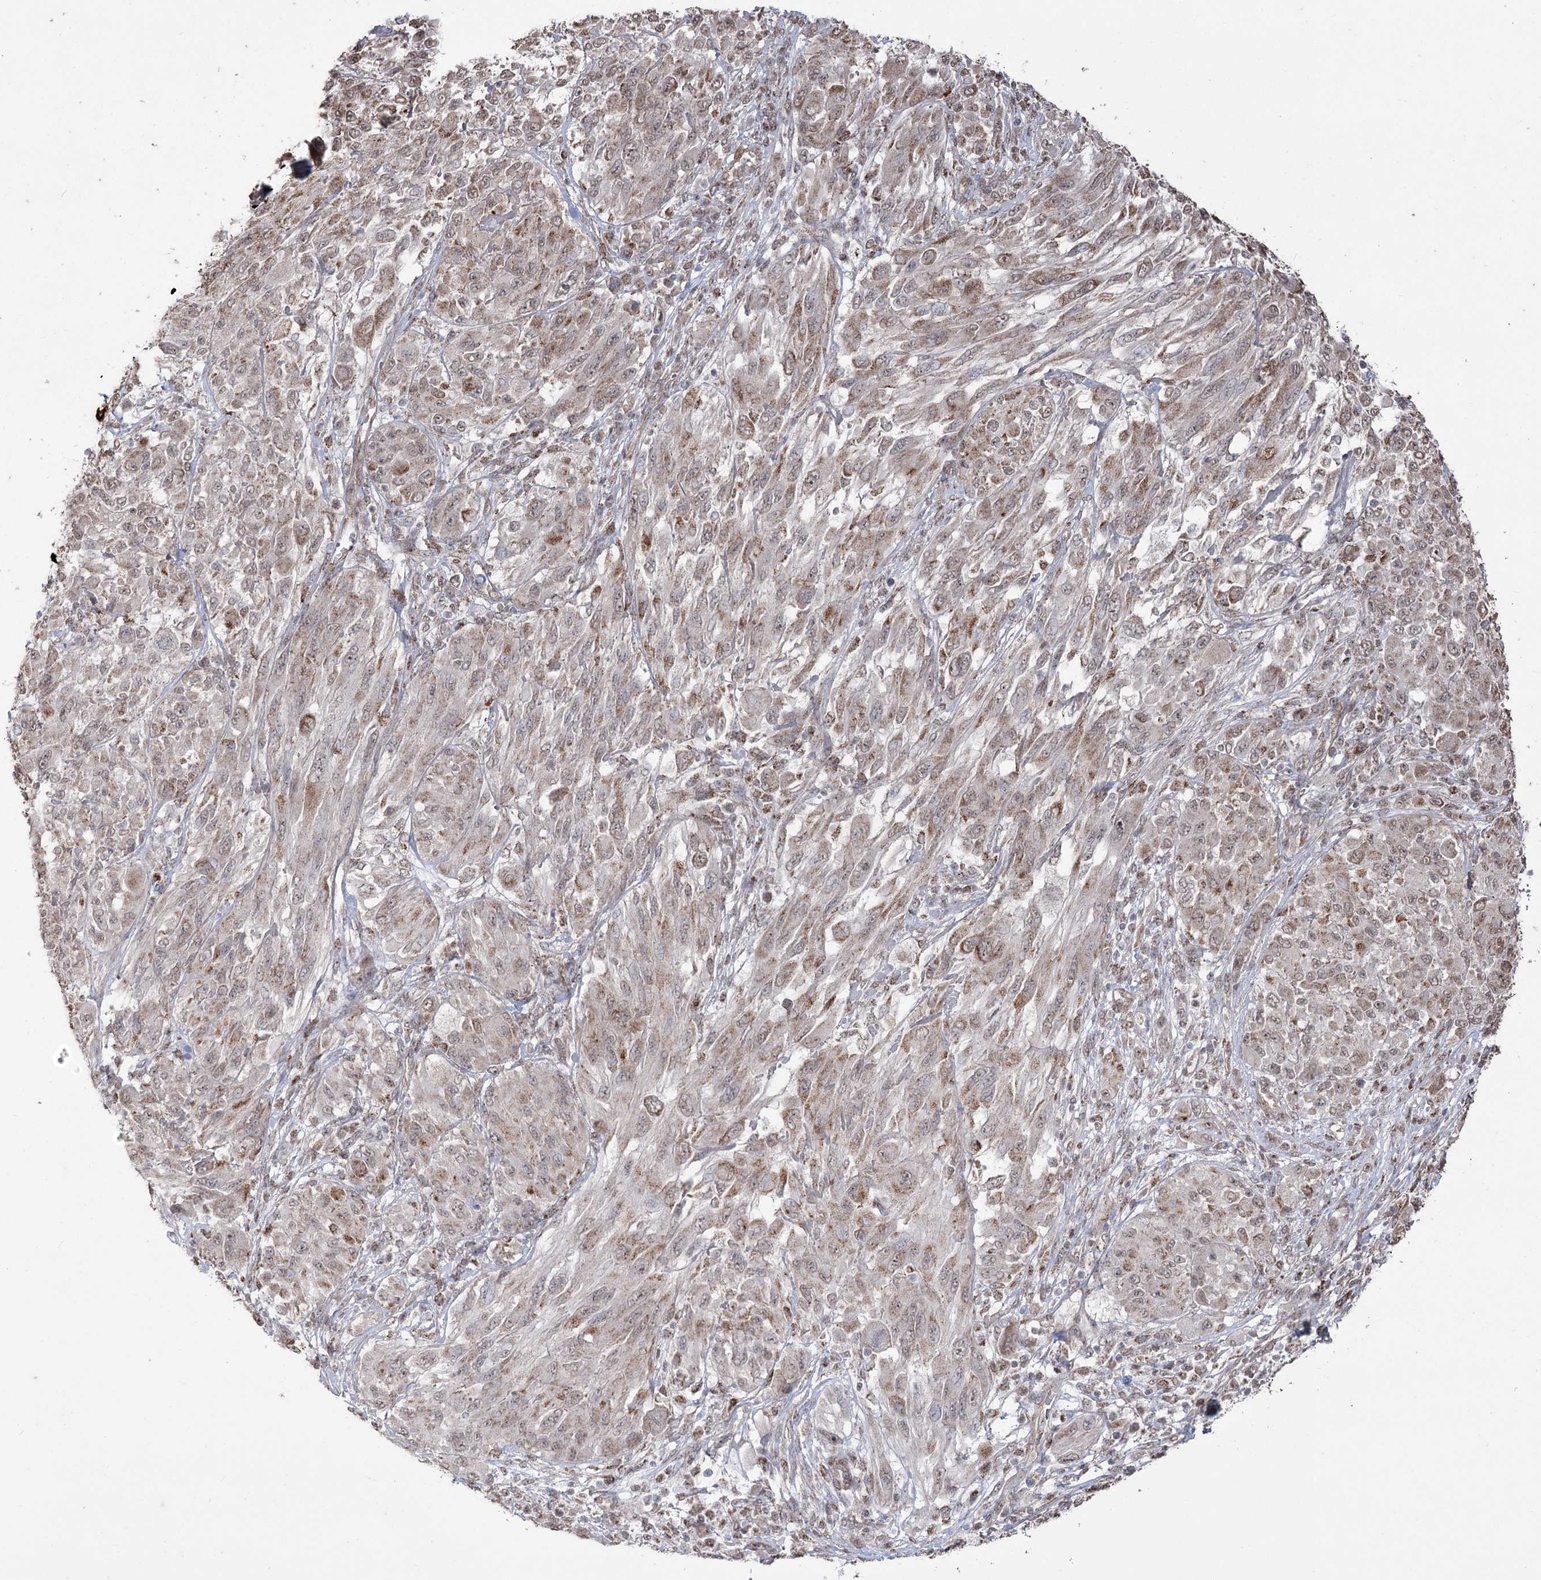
{"staining": {"intensity": "moderate", "quantity": ">75%", "location": "cytoplasmic/membranous"}, "tissue": "melanoma", "cell_type": "Tumor cells", "image_type": "cancer", "snomed": [{"axis": "morphology", "description": "Malignant melanoma, NOS"}, {"axis": "topography", "description": "Skin"}], "caption": "Moderate cytoplasmic/membranous positivity is seen in about >75% of tumor cells in melanoma. The staining was performed using DAB to visualize the protein expression in brown, while the nuclei were stained in blue with hematoxylin (Magnification: 20x).", "gene": "ZSCAN23", "patient": {"sex": "female", "age": 91}}